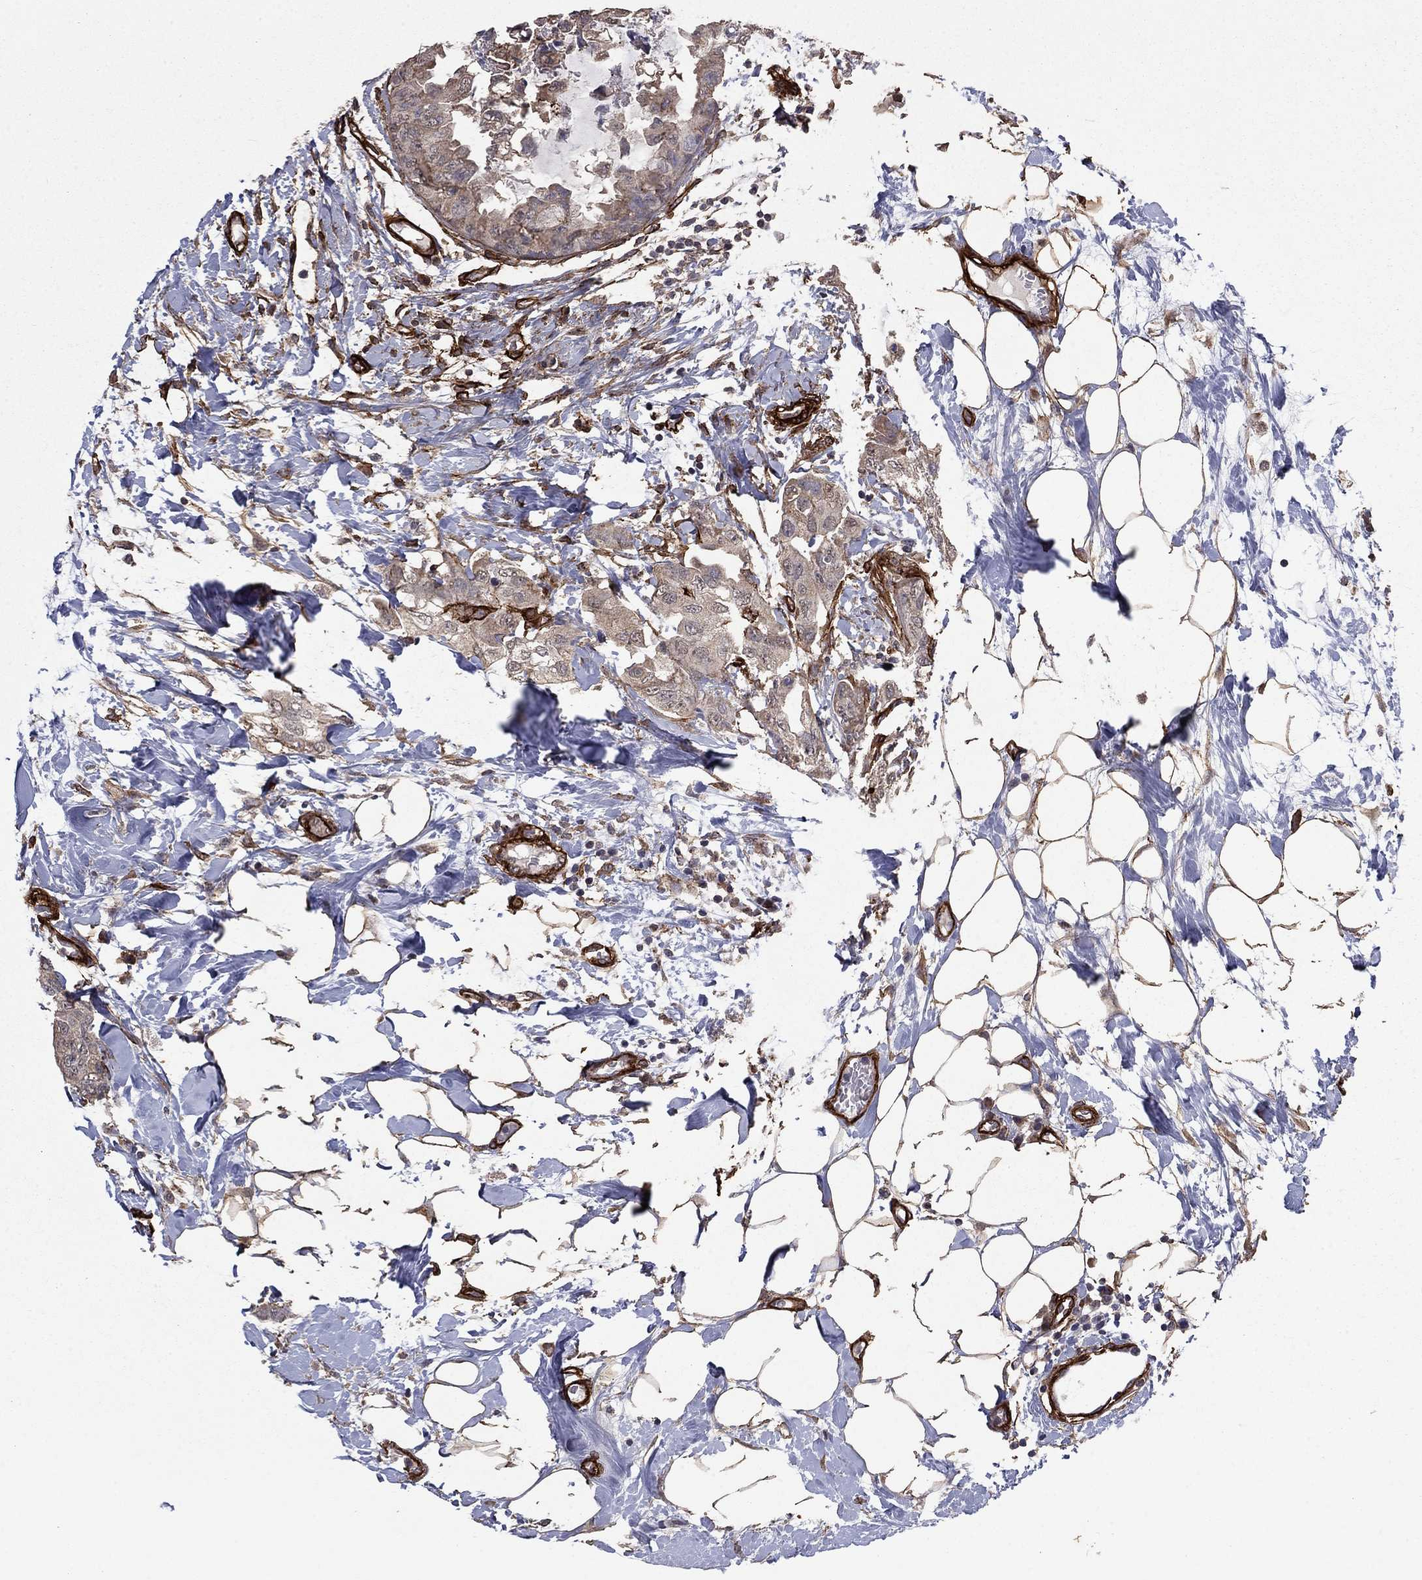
{"staining": {"intensity": "weak", "quantity": "<25%", "location": "cytoplasmic/membranous"}, "tissue": "breast cancer", "cell_type": "Tumor cells", "image_type": "cancer", "snomed": [{"axis": "morphology", "description": "Normal tissue, NOS"}, {"axis": "morphology", "description": "Duct carcinoma"}, {"axis": "topography", "description": "Breast"}], "caption": "A micrograph of breast cancer (intraductal carcinoma) stained for a protein exhibits no brown staining in tumor cells.", "gene": "COL18A1", "patient": {"sex": "female", "age": 40}}